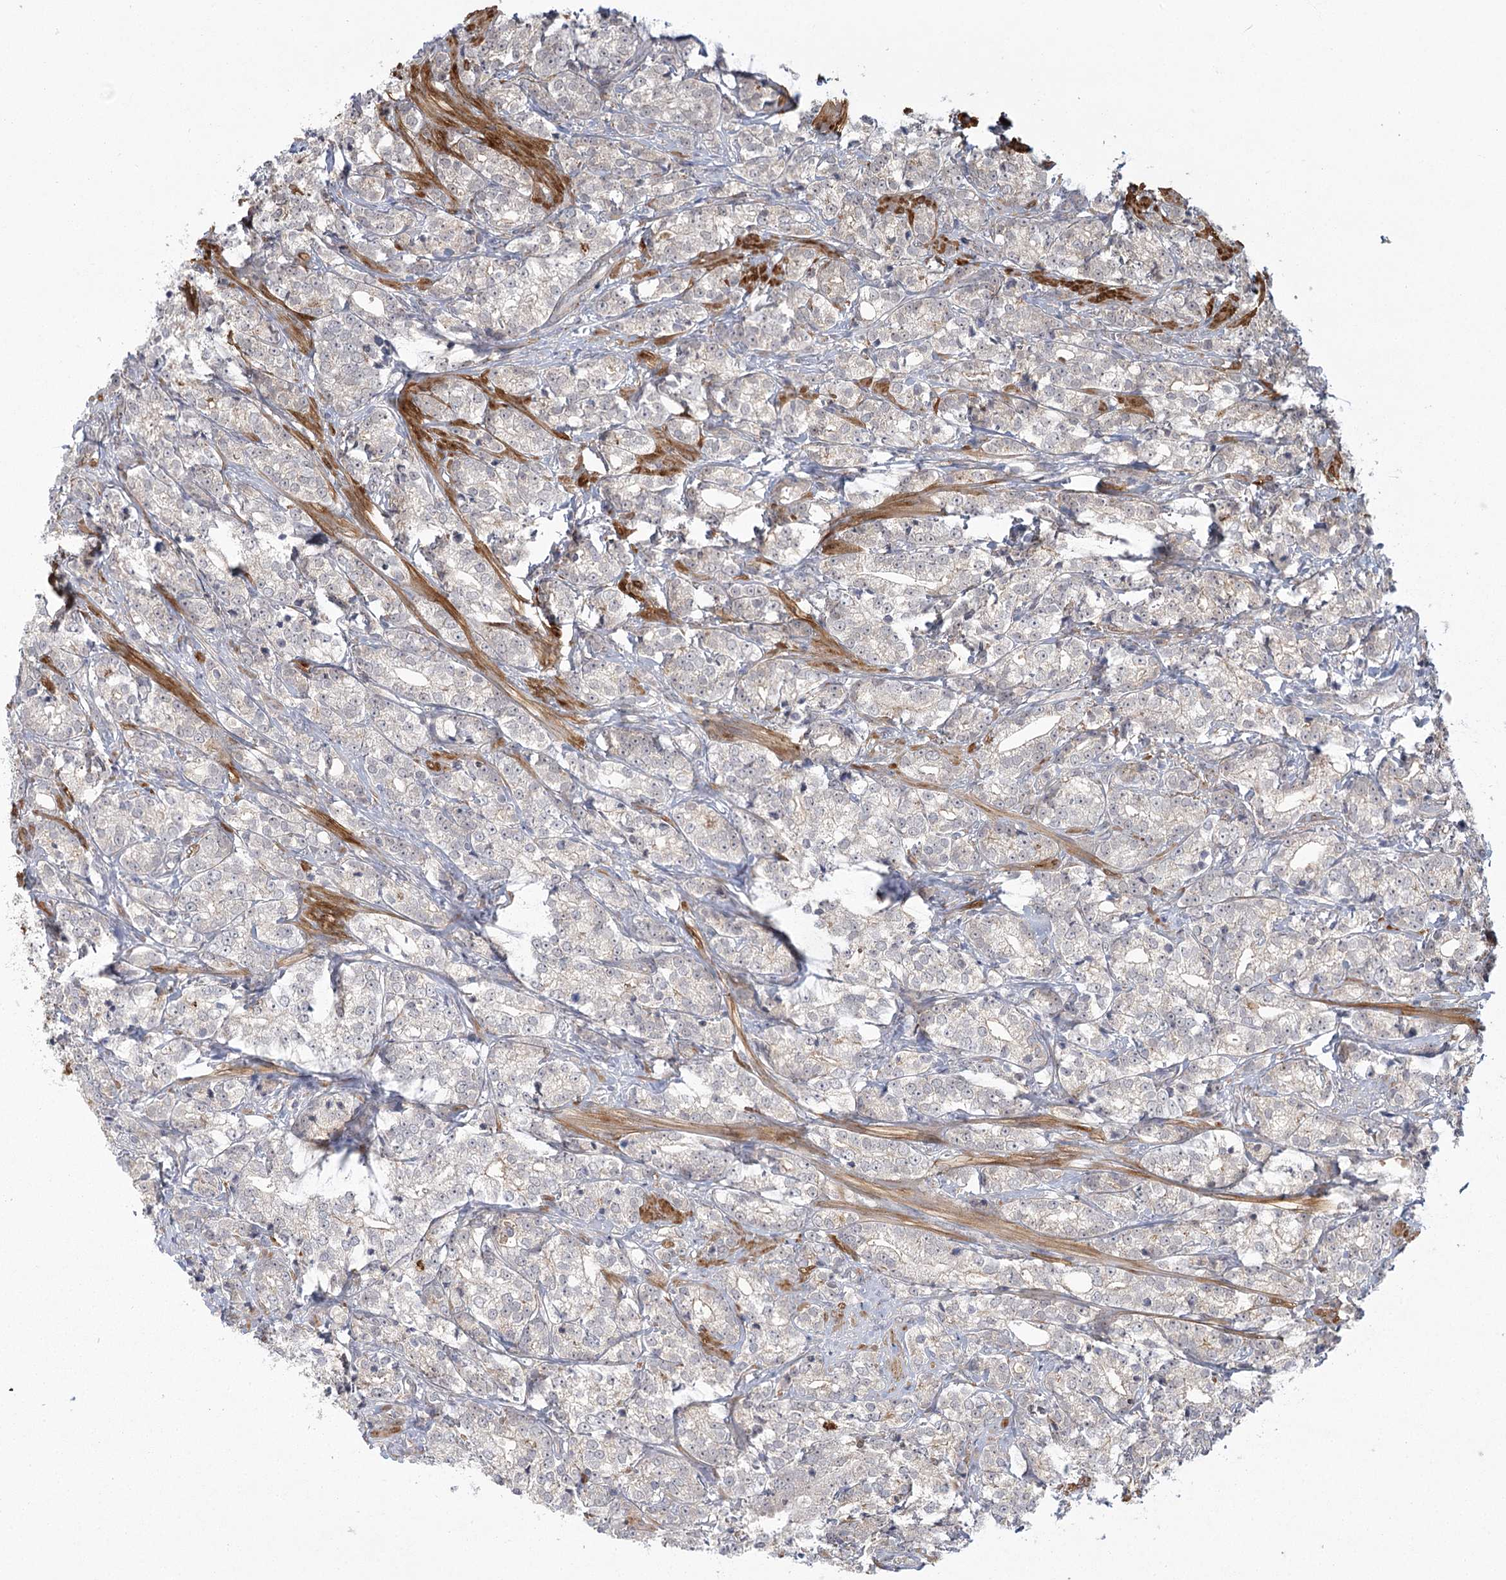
{"staining": {"intensity": "negative", "quantity": "none", "location": "none"}, "tissue": "prostate cancer", "cell_type": "Tumor cells", "image_type": "cancer", "snomed": [{"axis": "morphology", "description": "Adenocarcinoma, High grade"}, {"axis": "topography", "description": "Prostate"}], "caption": "This image is of high-grade adenocarcinoma (prostate) stained with IHC to label a protein in brown with the nuclei are counter-stained blue. There is no expression in tumor cells.", "gene": "MED28", "patient": {"sex": "male", "age": 69}}